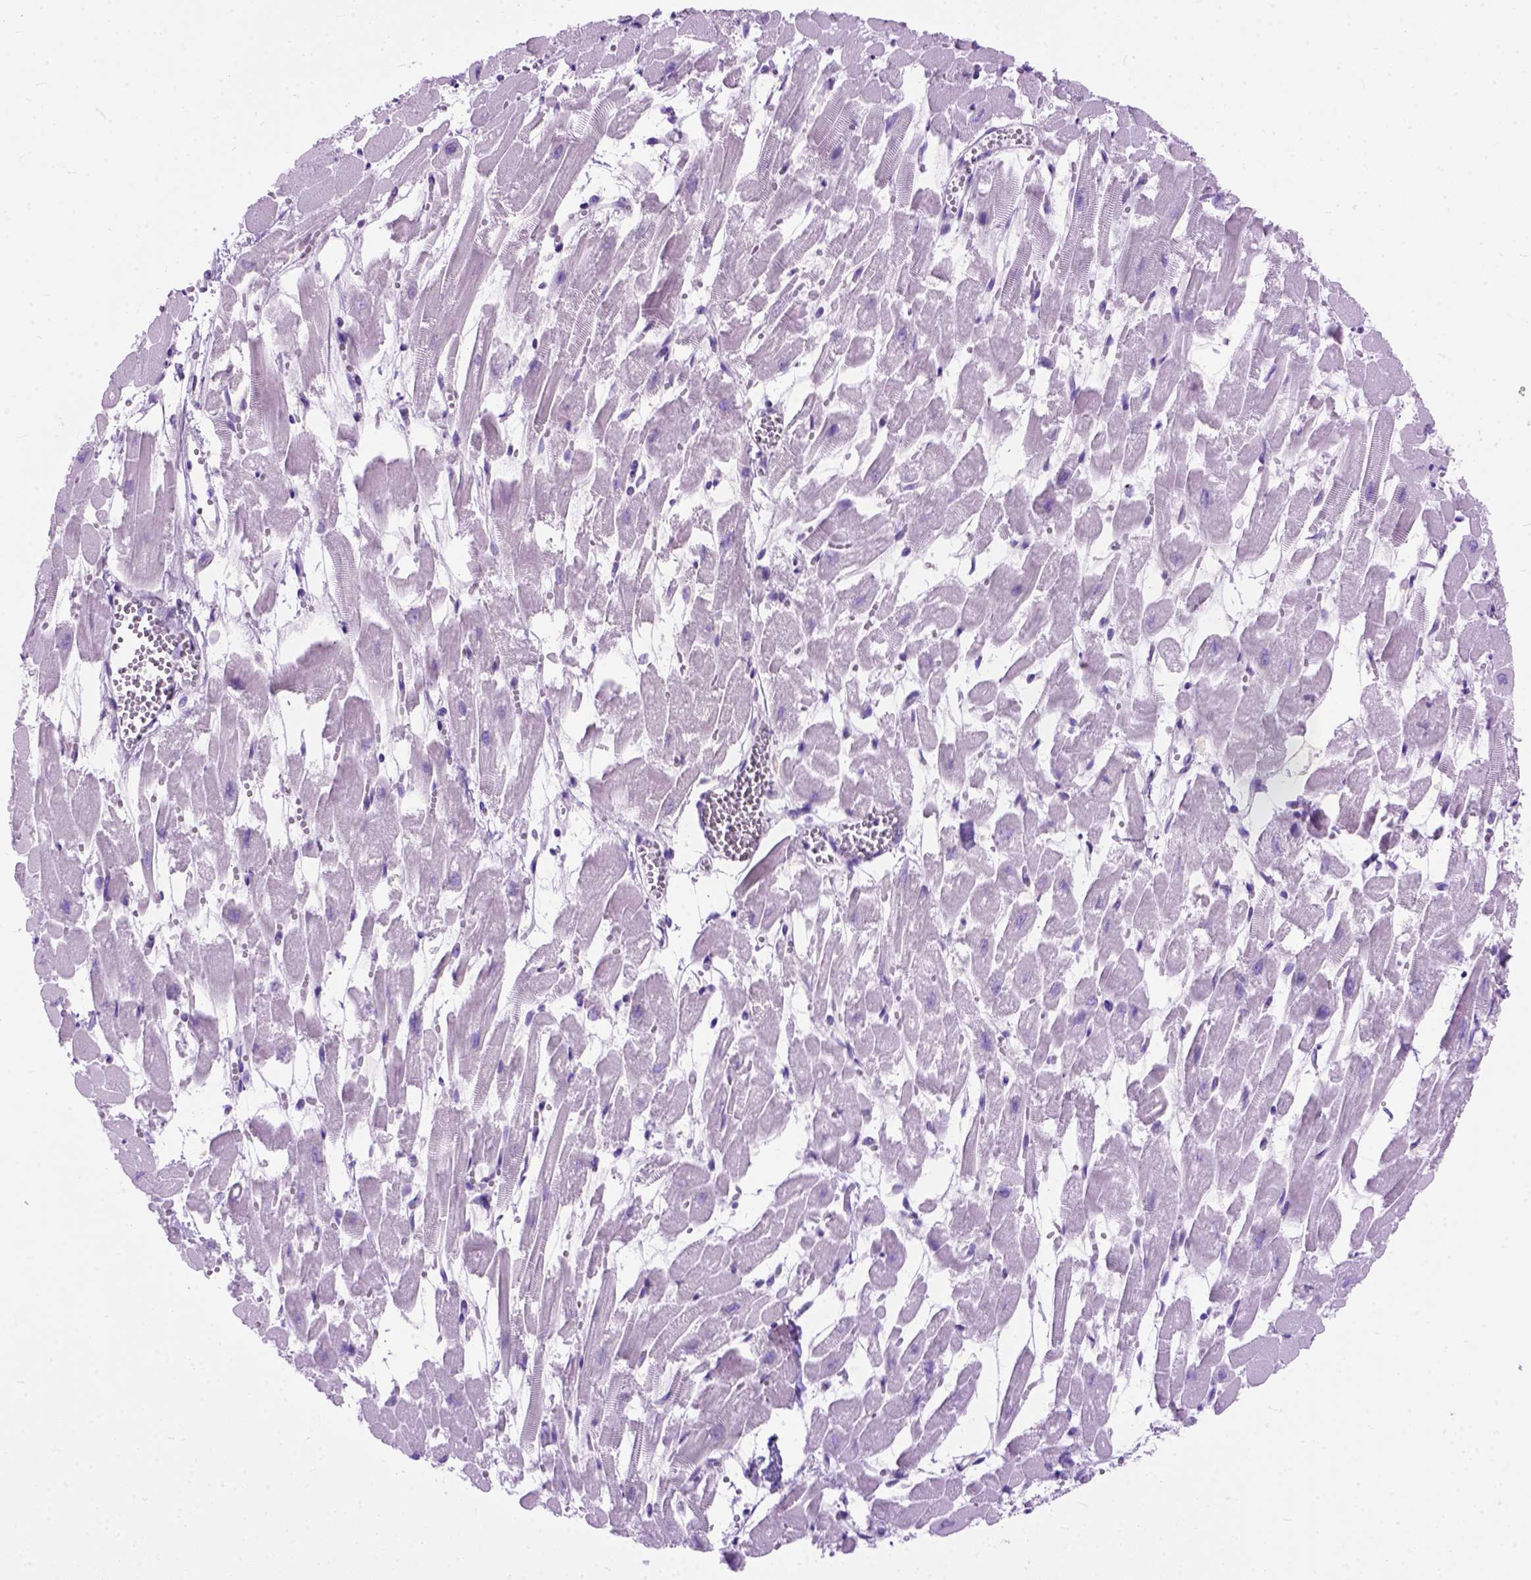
{"staining": {"intensity": "negative", "quantity": "none", "location": "none"}, "tissue": "heart muscle", "cell_type": "Cardiomyocytes", "image_type": "normal", "snomed": [{"axis": "morphology", "description": "Normal tissue, NOS"}, {"axis": "topography", "description": "Heart"}], "caption": "DAB immunohistochemical staining of normal heart muscle exhibits no significant staining in cardiomyocytes. (Immunohistochemistry, brightfield microscopy, high magnification).", "gene": "ODAD3", "patient": {"sex": "female", "age": 52}}